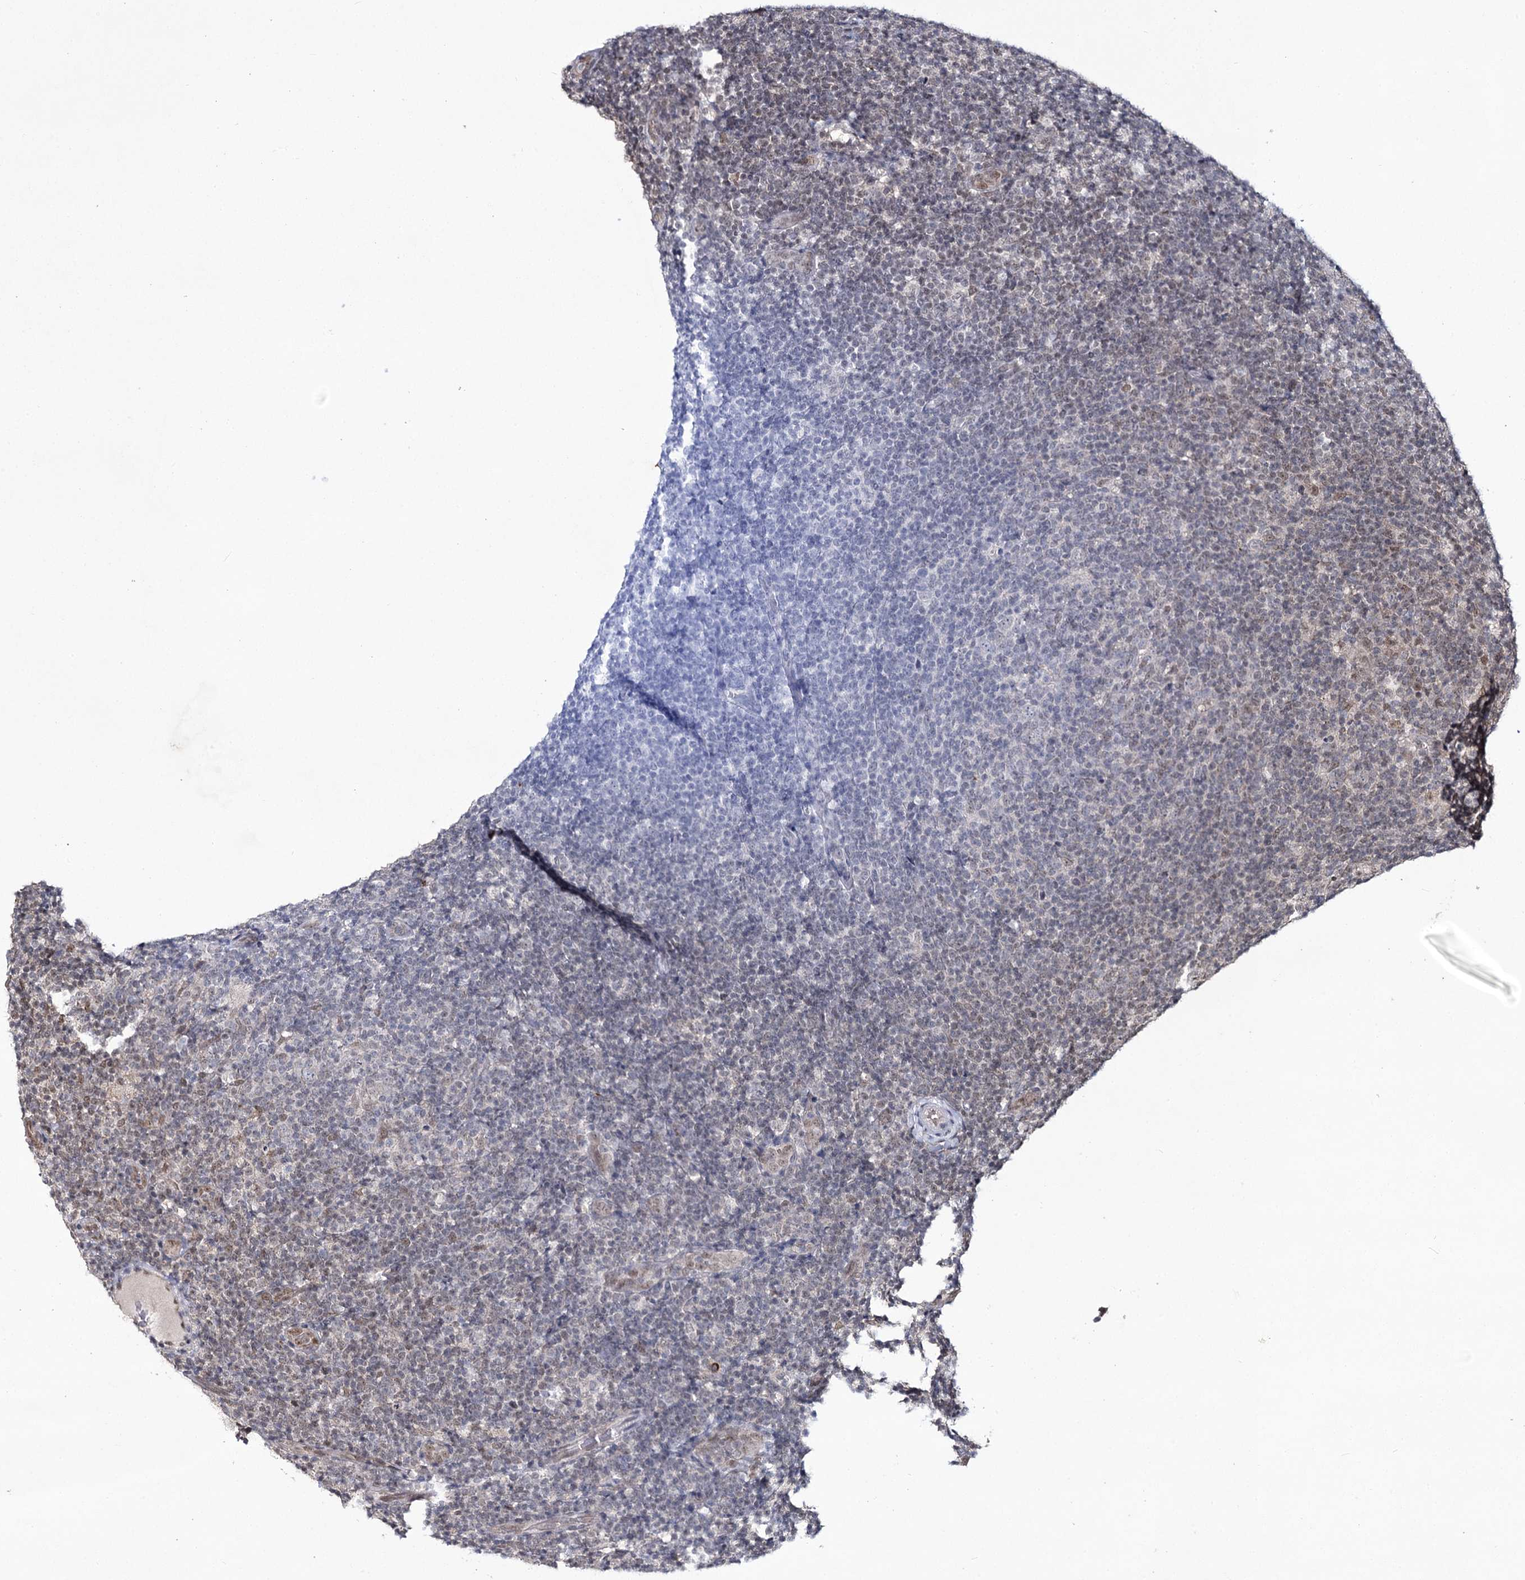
{"staining": {"intensity": "negative", "quantity": "none", "location": "none"}, "tissue": "lymphoma", "cell_type": "Tumor cells", "image_type": "cancer", "snomed": [{"axis": "morphology", "description": "Hodgkin's disease, NOS"}, {"axis": "topography", "description": "Lymph node"}], "caption": "Lymphoma was stained to show a protein in brown. There is no significant staining in tumor cells.", "gene": "TRNT1", "patient": {"sex": "female", "age": 57}}